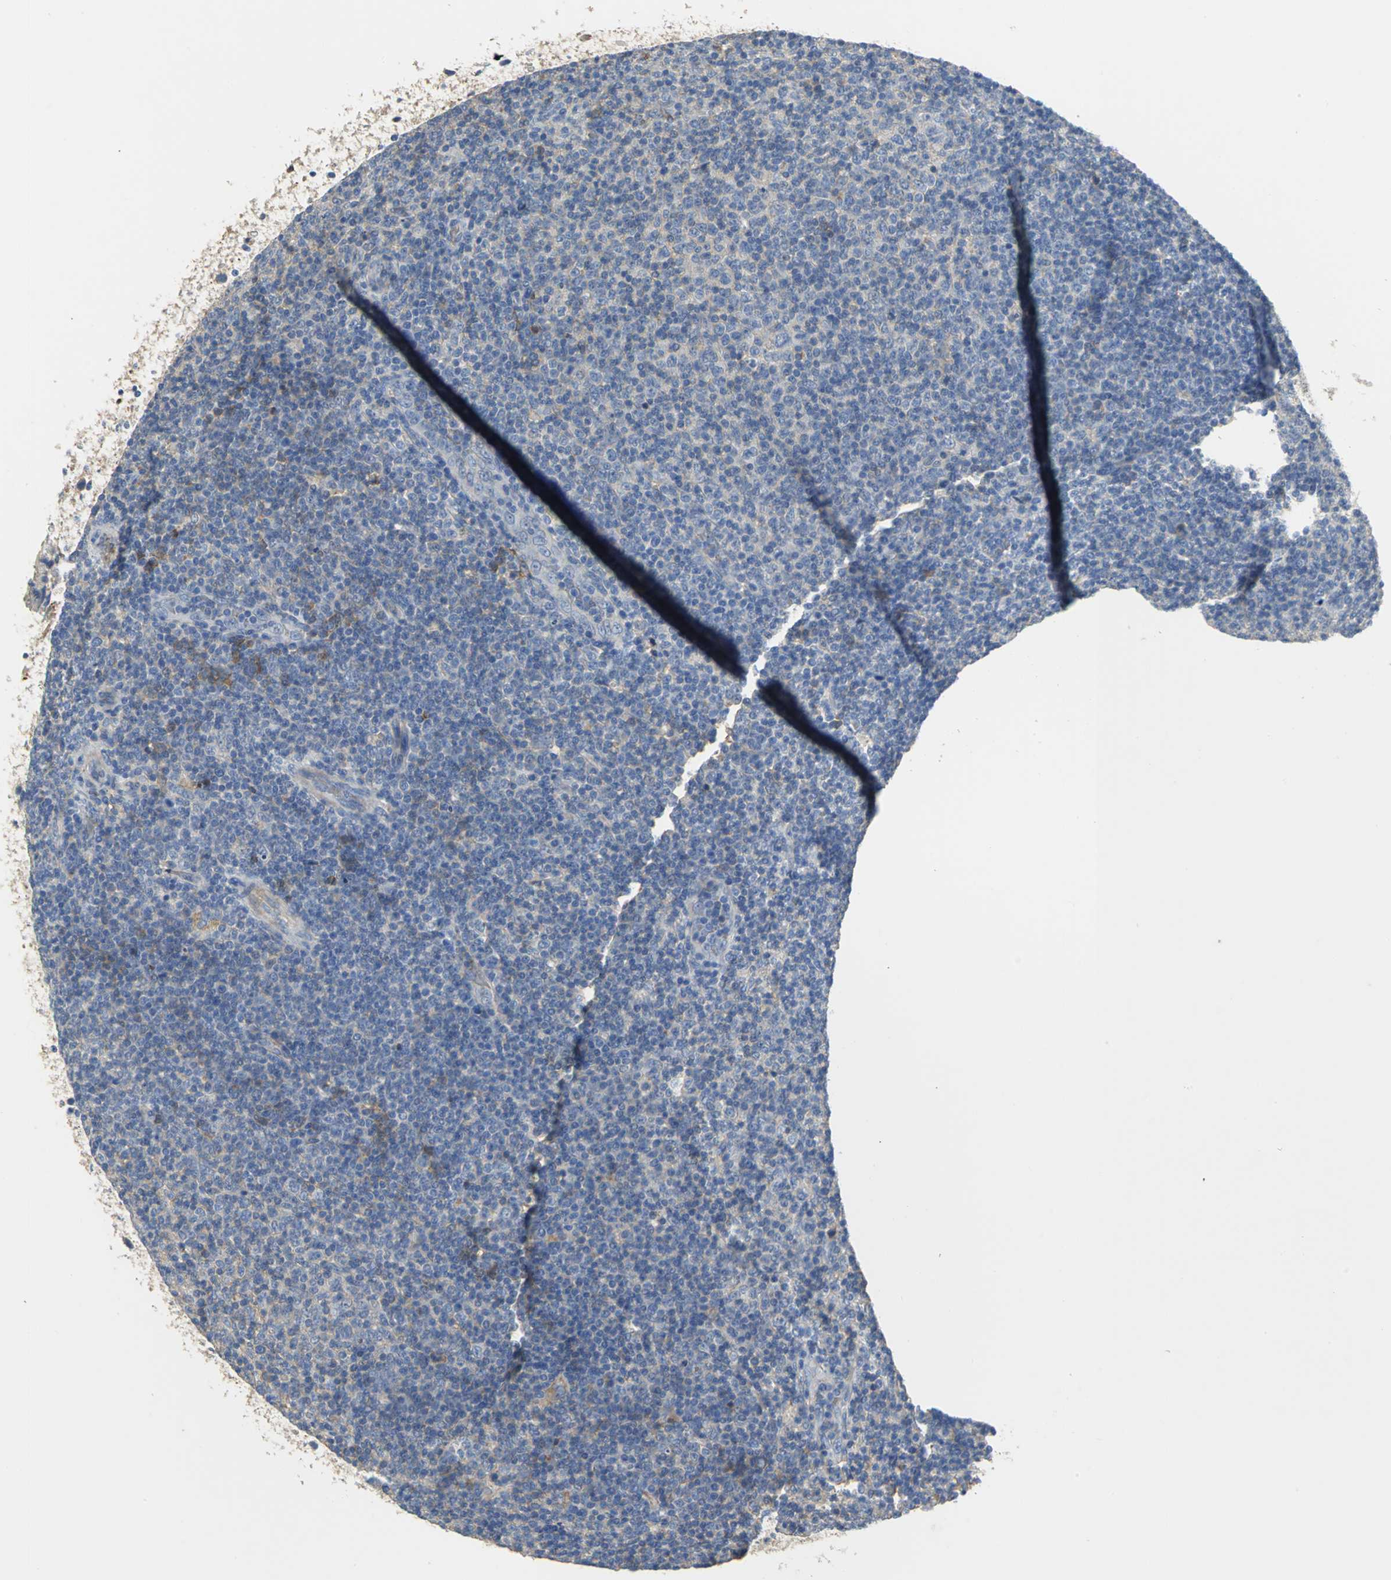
{"staining": {"intensity": "moderate", "quantity": "25%-75%", "location": "cytoplasmic/membranous"}, "tissue": "lymphoma", "cell_type": "Tumor cells", "image_type": "cancer", "snomed": [{"axis": "morphology", "description": "Malignant lymphoma, non-Hodgkin's type, Low grade"}, {"axis": "topography", "description": "Lymph node"}], "caption": "There is medium levels of moderate cytoplasmic/membranous staining in tumor cells of low-grade malignant lymphoma, non-Hodgkin's type, as demonstrated by immunohistochemical staining (brown color).", "gene": "GYG2", "patient": {"sex": "male", "age": 70}}